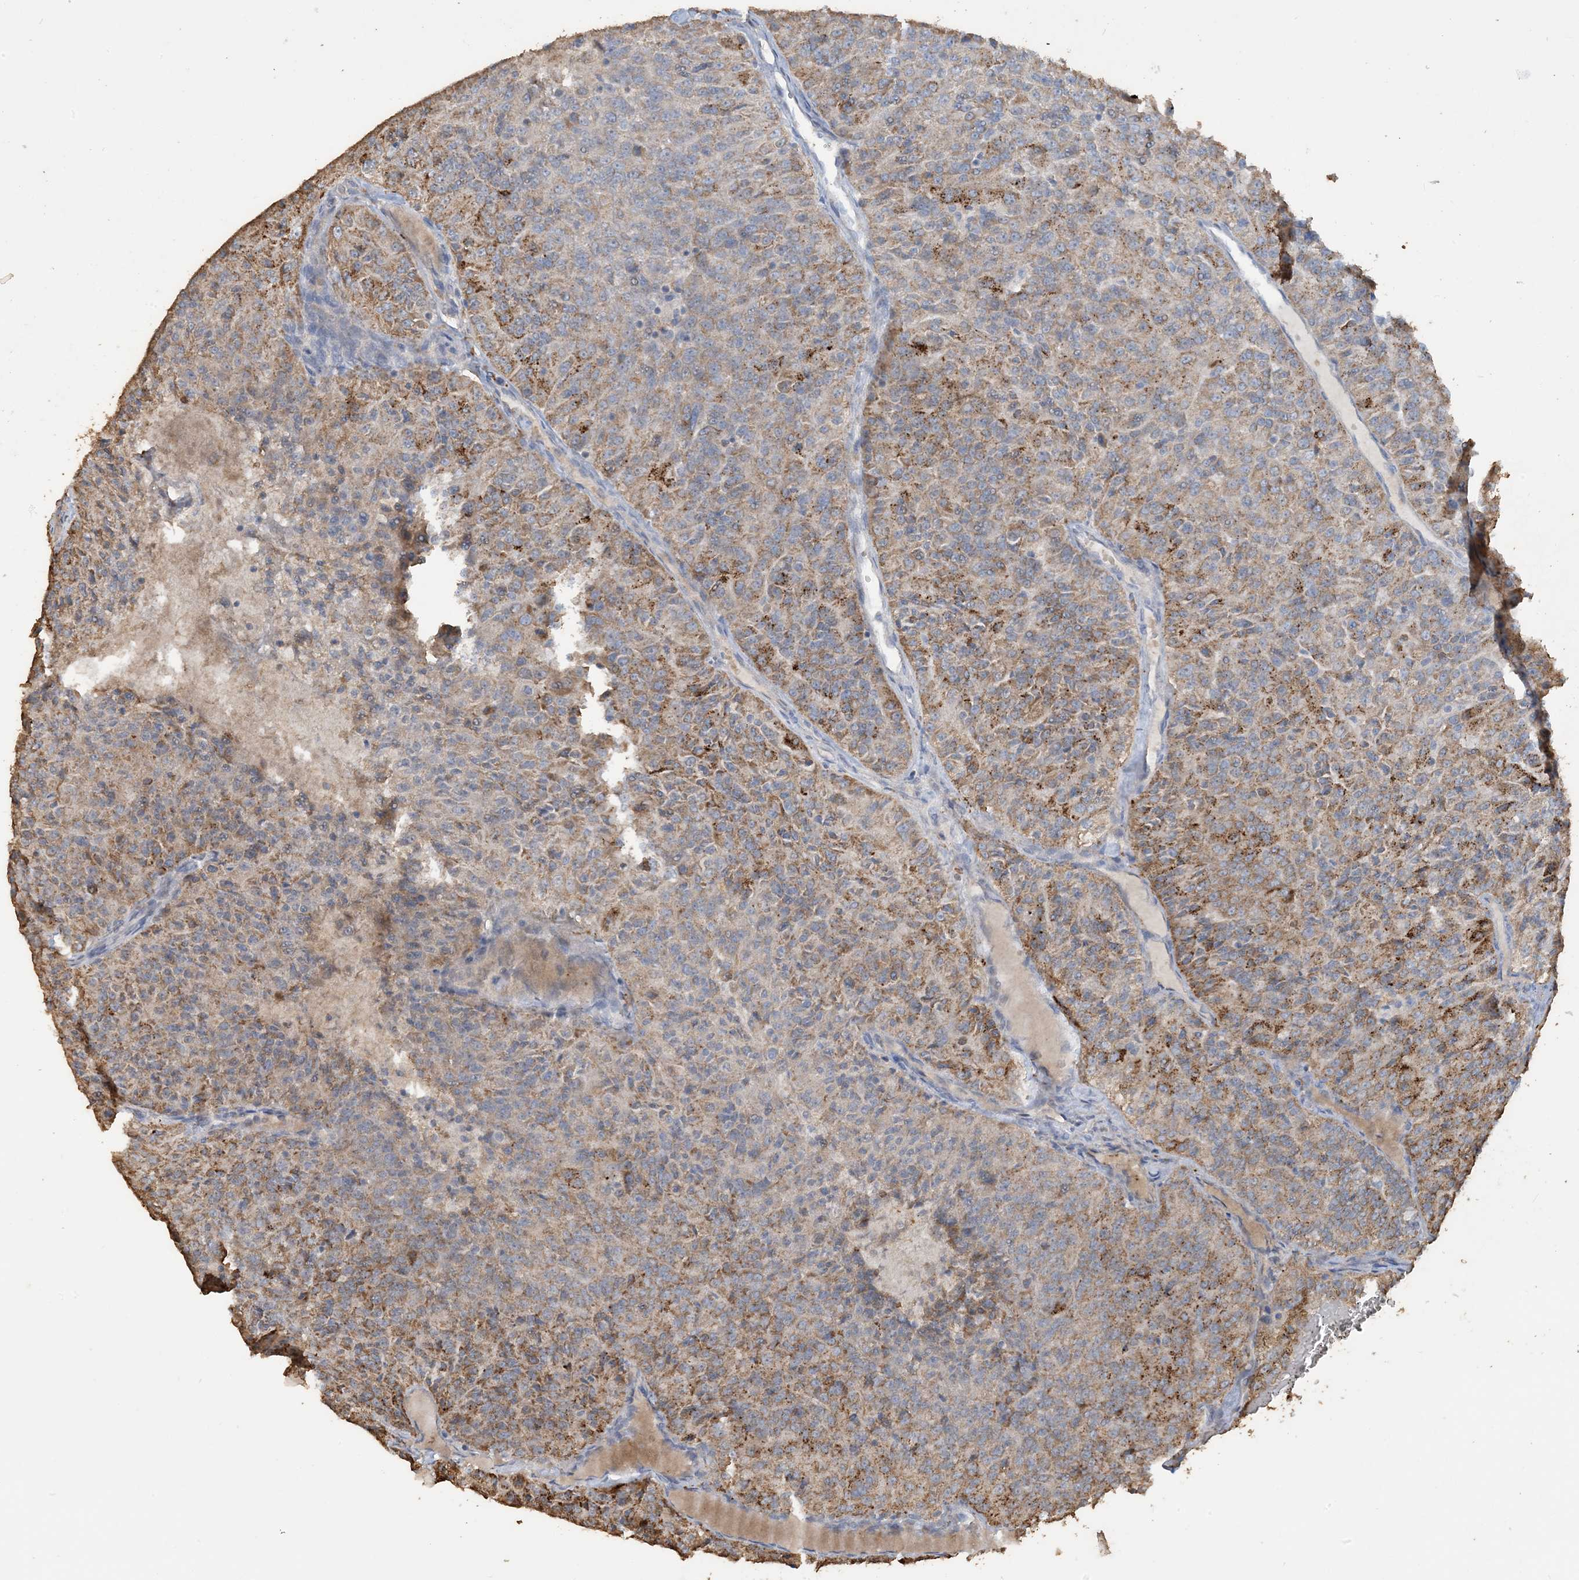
{"staining": {"intensity": "strong", "quantity": "25%-75%", "location": "cytoplasmic/membranous"}, "tissue": "renal cancer", "cell_type": "Tumor cells", "image_type": "cancer", "snomed": [{"axis": "morphology", "description": "Adenocarcinoma, NOS"}, {"axis": "topography", "description": "Kidney"}], "caption": "Protein expression by immunohistochemistry (IHC) displays strong cytoplasmic/membranous expression in about 25%-75% of tumor cells in renal cancer (adenocarcinoma).", "gene": "SFMBT2", "patient": {"sex": "female", "age": 63}}